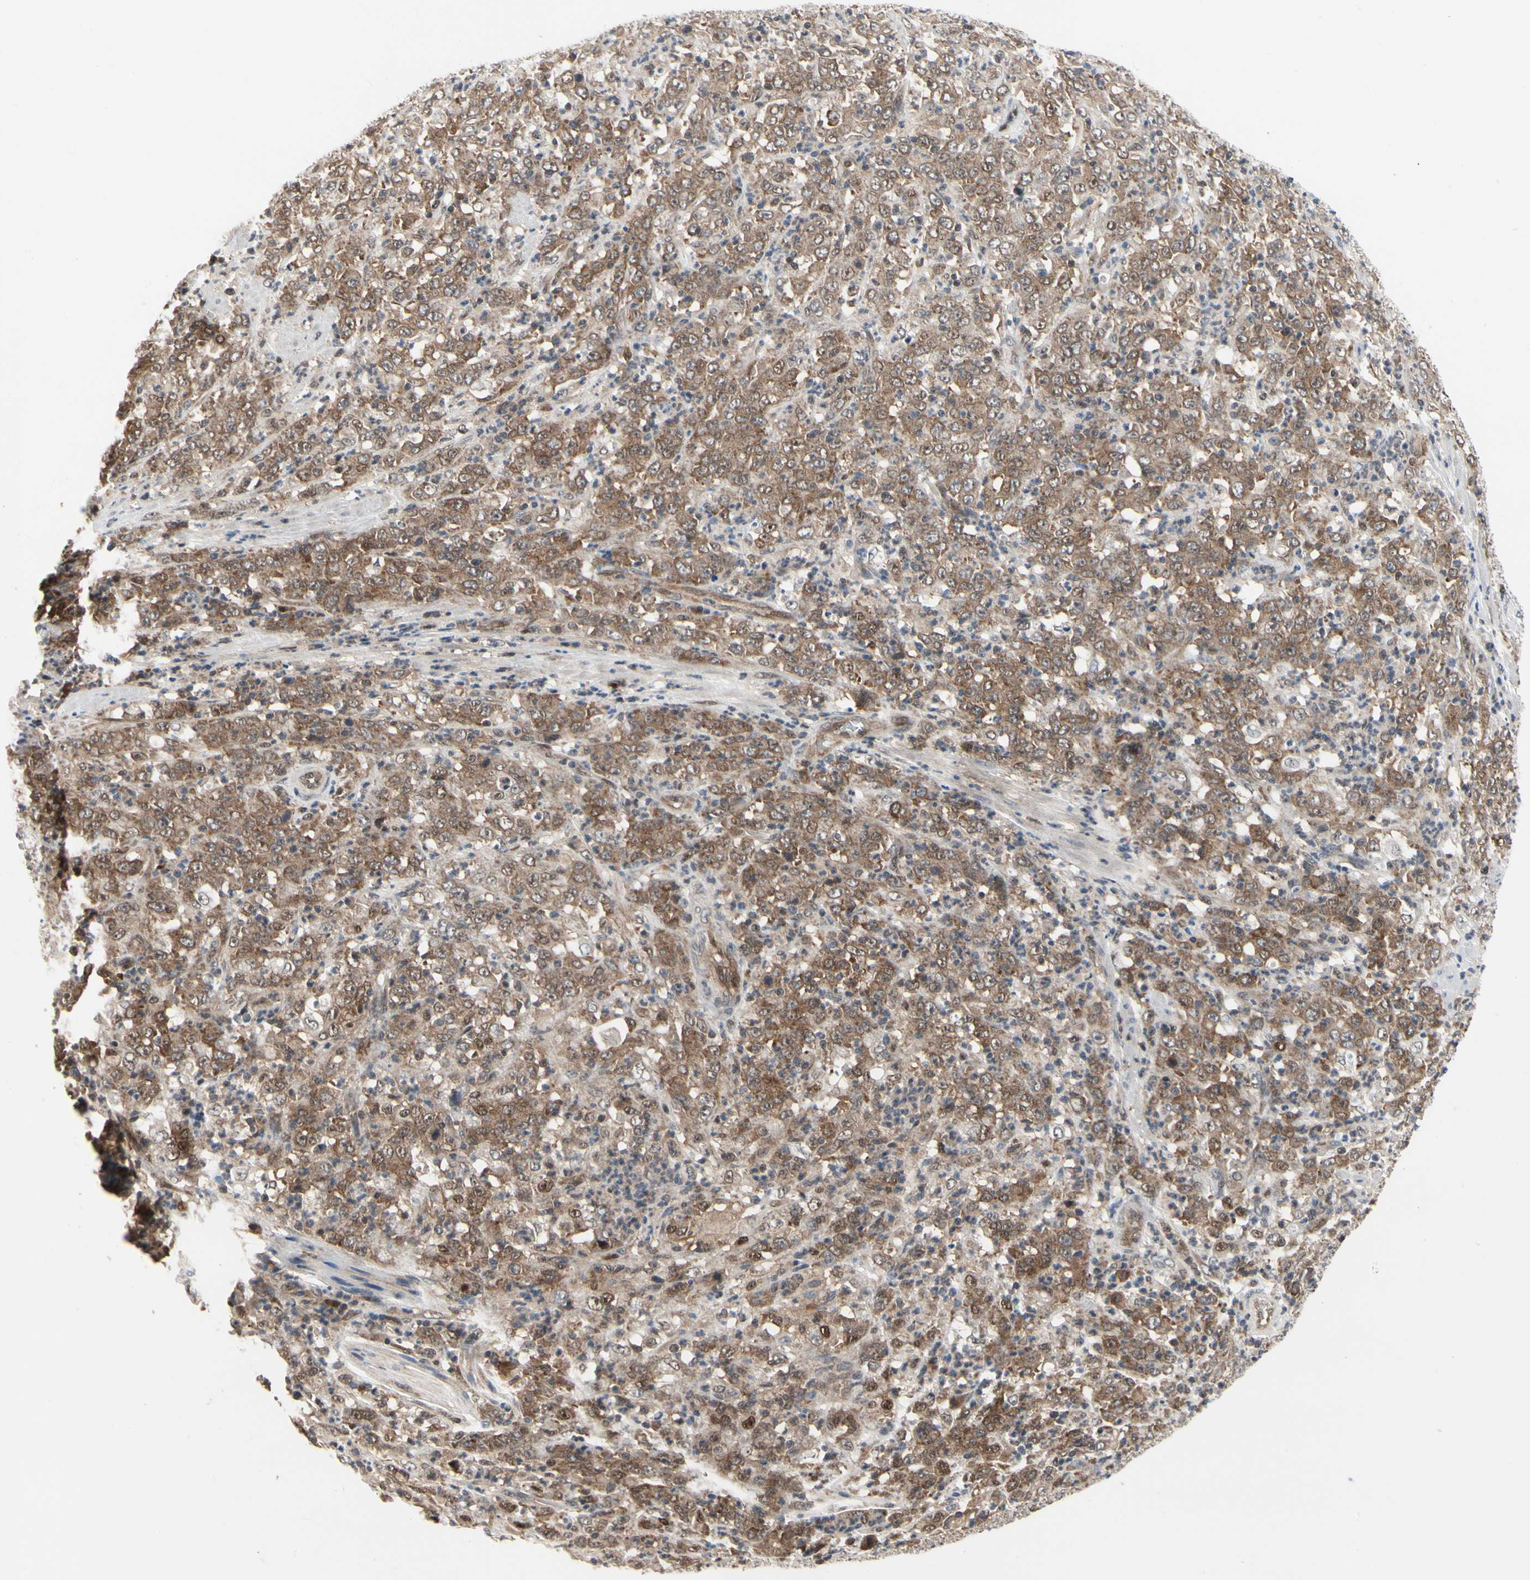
{"staining": {"intensity": "moderate", "quantity": ">75%", "location": "cytoplasmic/membranous"}, "tissue": "stomach cancer", "cell_type": "Tumor cells", "image_type": "cancer", "snomed": [{"axis": "morphology", "description": "Adenocarcinoma, NOS"}, {"axis": "topography", "description": "Stomach, lower"}], "caption": "This is an image of immunohistochemistry staining of stomach cancer (adenocarcinoma), which shows moderate expression in the cytoplasmic/membranous of tumor cells.", "gene": "CDK5", "patient": {"sex": "female", "age": 71}}